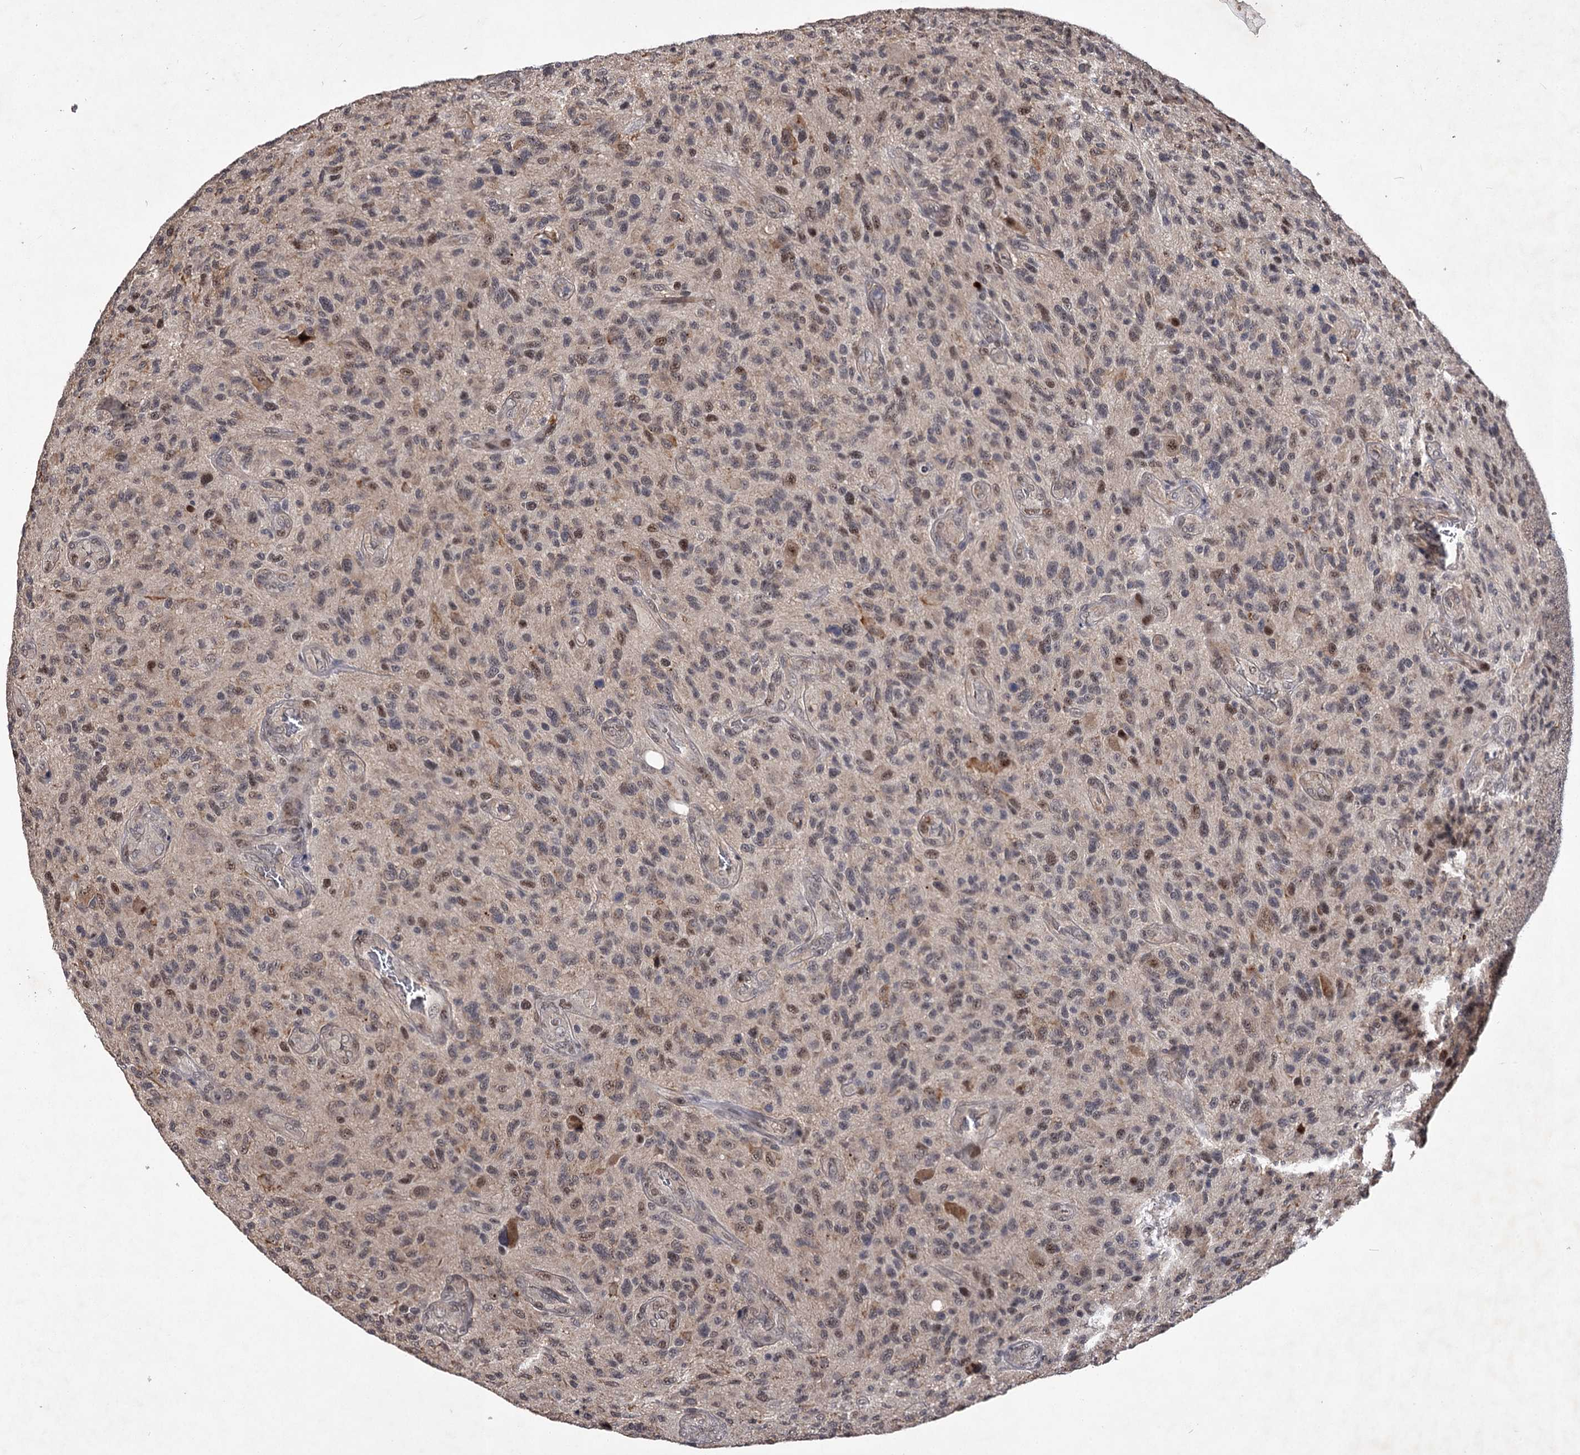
{"staining": {"intensity": "moderate", "quantity": "<25%", "location": "nuclear"}, "tissue": "glioma", "cell_type": "Tumor cells", "image_type": "cancer", "snomed": [{"axis": "morphology", "description": "Glioma, malignant, High grade"}, {"axis": "topography", "description": "Brain"}], "caption": "Brown immunohistochemical staining in glioma exhibits moderate nuclear expression in about <25% of tumor cells.", "gene": "RNF44", "patient": {"sex": "male", "age": 47}}